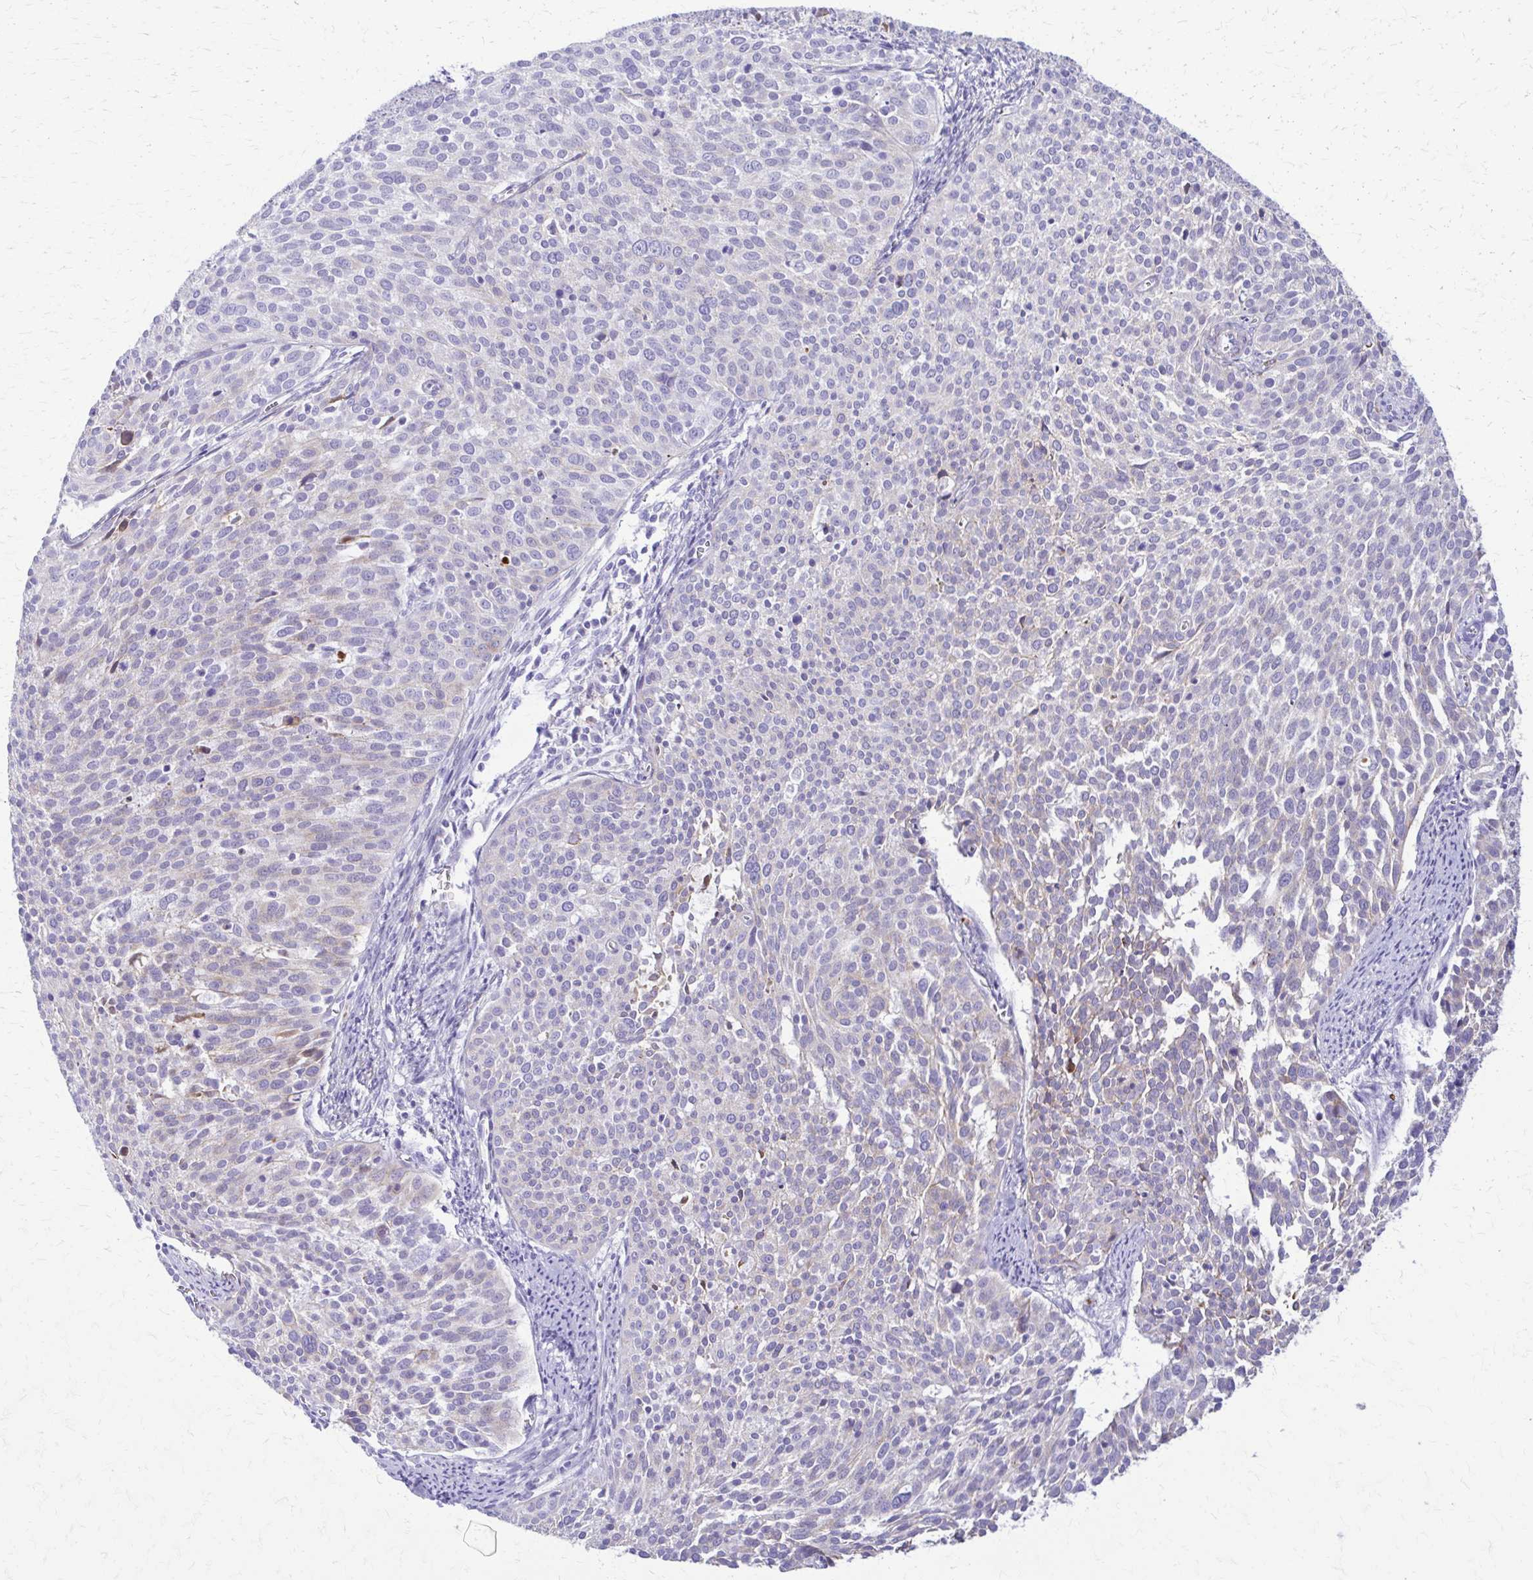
{"staining": {"intensity": "negative", "quantity": "none", "location": "none"}, "tissue": "cervical cancer", "cell_type": "Tumor cells", "image_type": "cancer", "snomed": [{"axis": "morphology", "description": "Squamous cell carcinoma, NOS"}, {"axis": "topography", "description": "Cervix"}], "caption": "The immunohistochemistry (IHC) photomicrograph has no significant positivity in tumor cells of squamous cell carcinoma (cervical) tissue.", "gene": "DSP", "patient": {"sex": "female", "age": 39}}